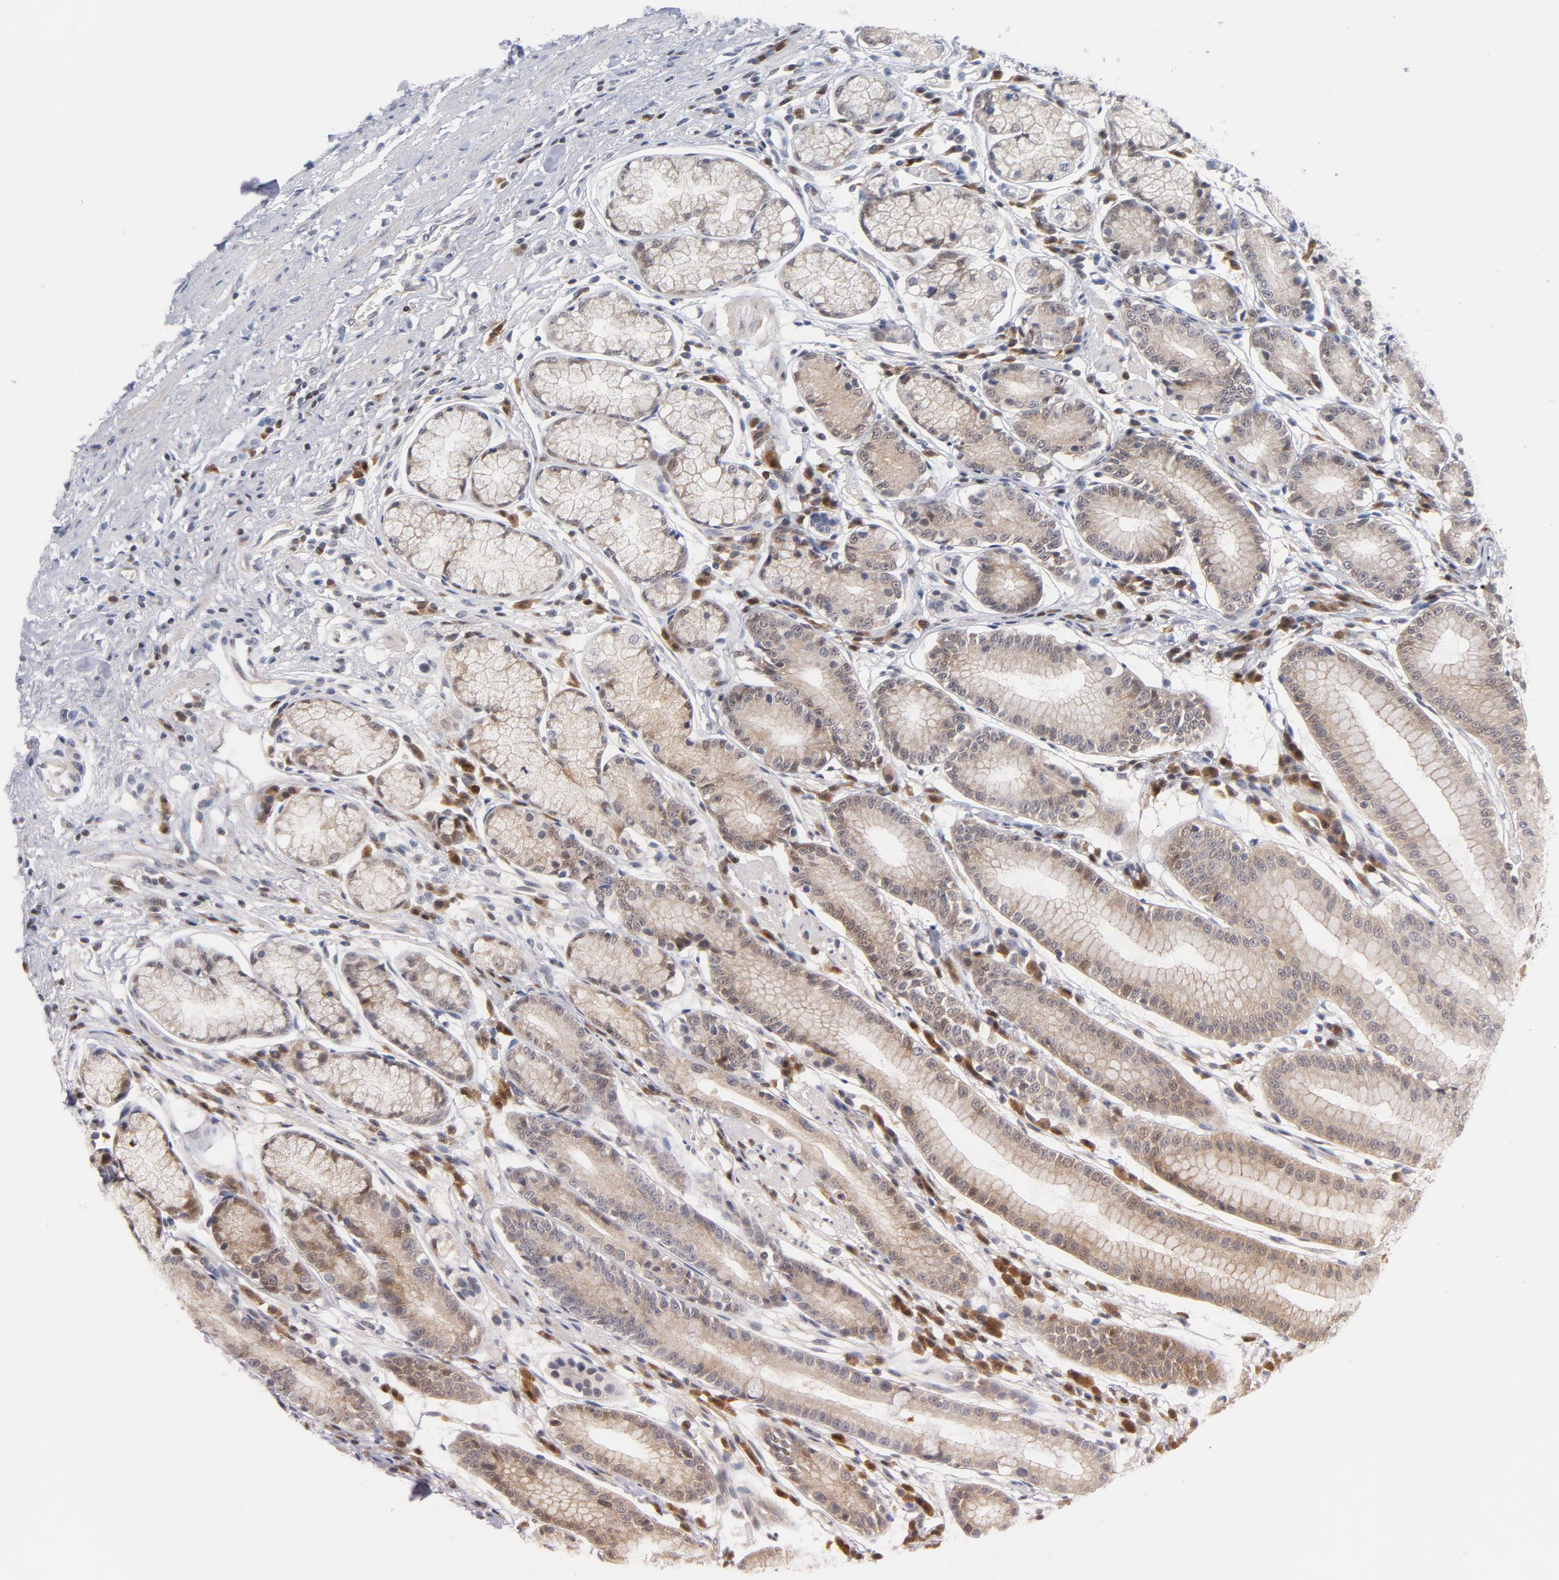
{"staining": {"intensity": "weak", "quantity": "25%-75%", "location": "cytoplasmic/membranous"}, "tissue": "stomach", "cell_type": "Glandular cells", "image_type": "normal", "snomed": [{"axis": "morphology", "description": "Normal tissue, NOS"}, {"axis": "morphology", "description": "Inflammation, NOS"}, {"axis": "topography", "description": "Stomach, lower"}], "caption": "A photomicrograph of human stomach stained for a protein exhibits weak cytoplasmic/membranous brown staining in glandular cells. The protein of interest is shown in brown color, while the nuclei are stained blue.", "gene": "TRADD", "patient": {"sex": "male", "age": 59}}